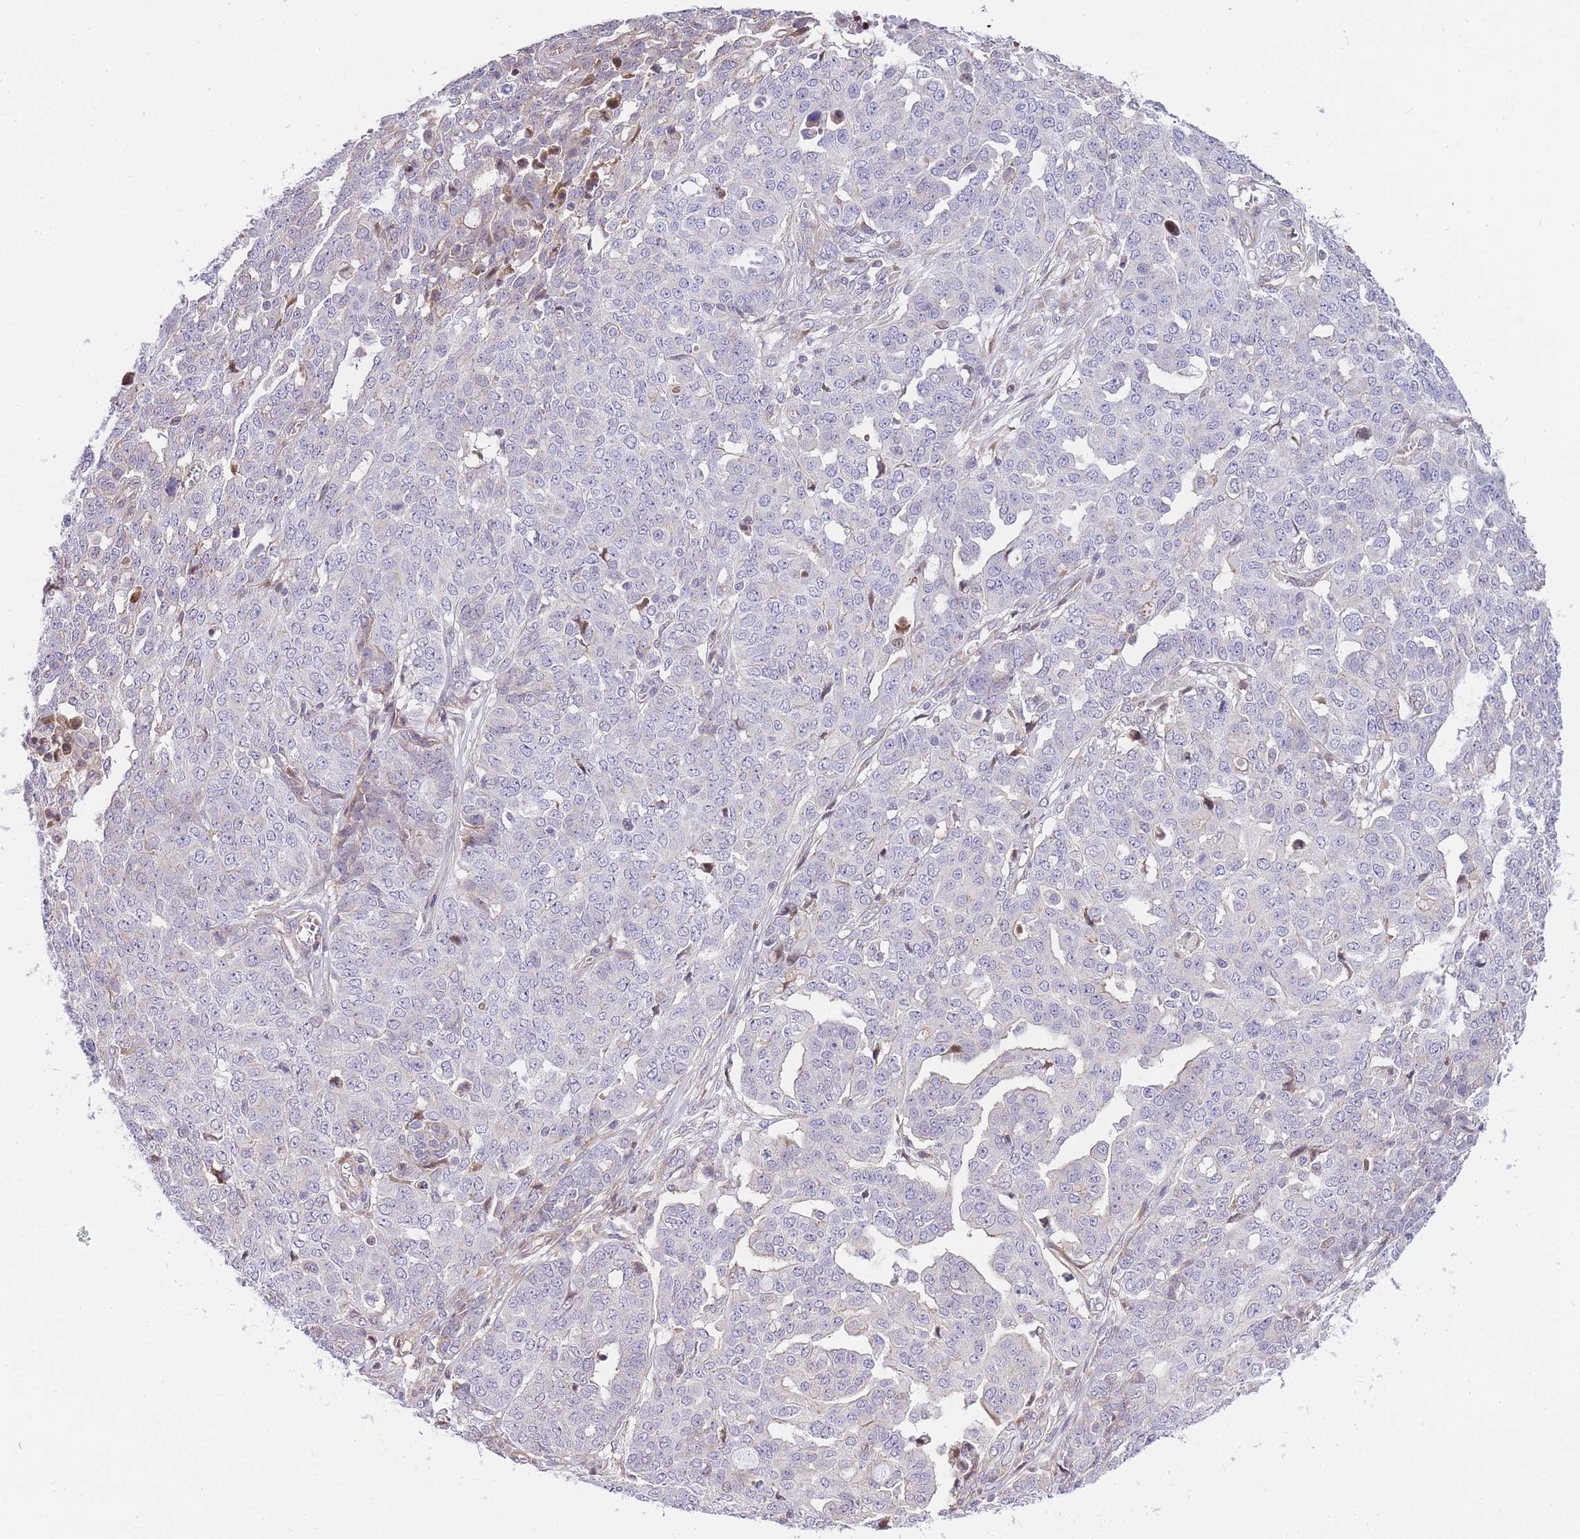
{"staining": {"intensity": "negative", "quantity": "none", "location": "none"}, "tissue": "ovarian cancer", "cell_type": "Tumor cells", "image_type": "cancer", "snomed": [{"axis": "morphology", "description": "Cystadenocarcinoma, serous, NOS"}, {"axis": "topography", "description": "Soft tissue"}, {"axis": "topography", "description": "Ovary"}], "caption": "This is an immunohistochemistry histopathology image of ovarian serous cystadenocarcinoma. There is no positivity in tumor cells.", "gene": "S100PBP", "patient": {"sex": "female", "age": 57}}